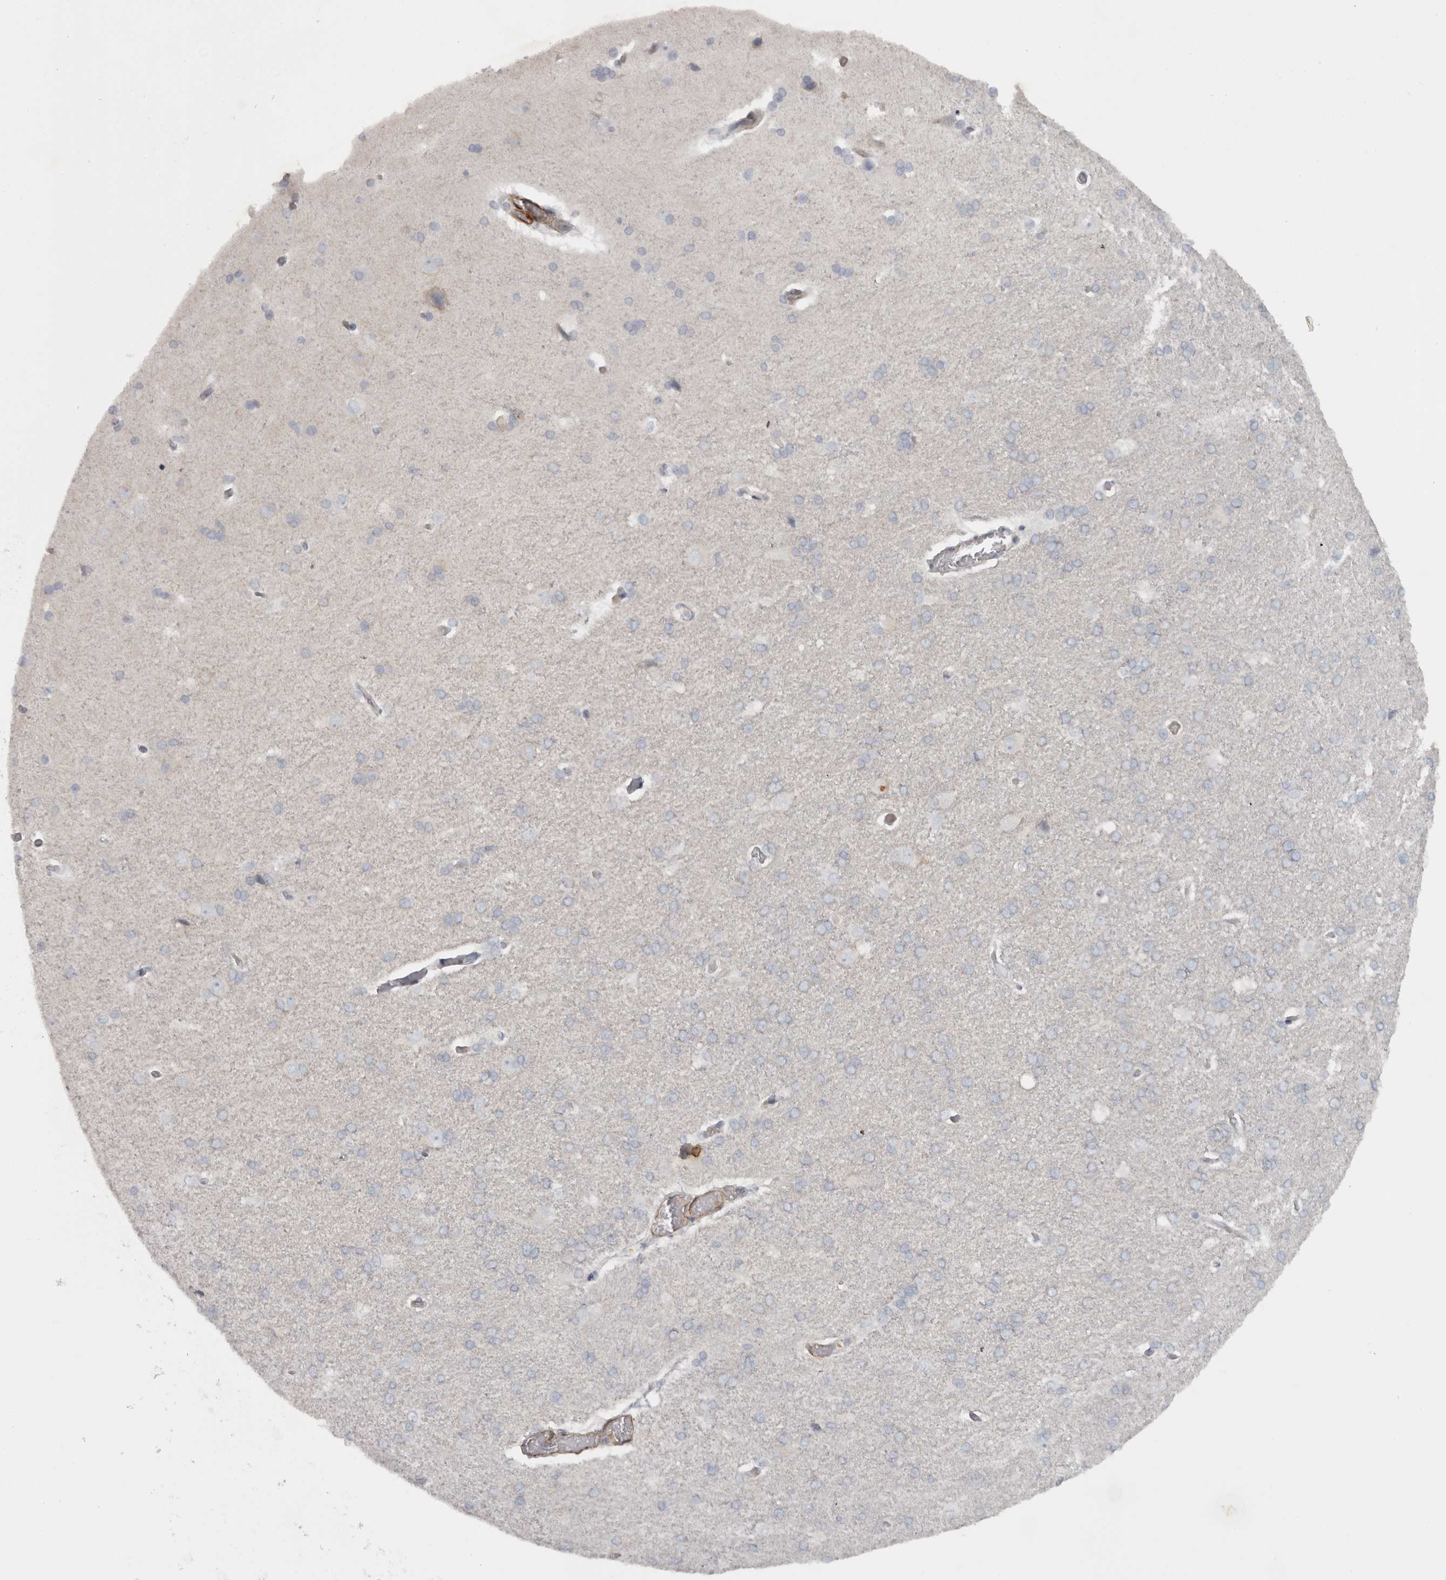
{"staining": {"intensity": "negative", "quantity": "none", "location": "none"}, "tissue": "cerebral cortex", "cell_type": "Endothelial cells", "image_type": "normal", "snomed": [{"axis": "morphology", "description": "Normal tissue, NOS"}, {"axis": "topography", "description": "Cerebral cortex"}], "caption": "IHC histopathology image of unremarkable cerebral cortex stained for a protein (brown), which shows no staining in endothelial cells. (DAB immunohistochemistry (IHC) visualized using brightfield microscopy, high magnification).", "gene": "PPP1R12B", "patient": {"sex": "male", "age": 62}}